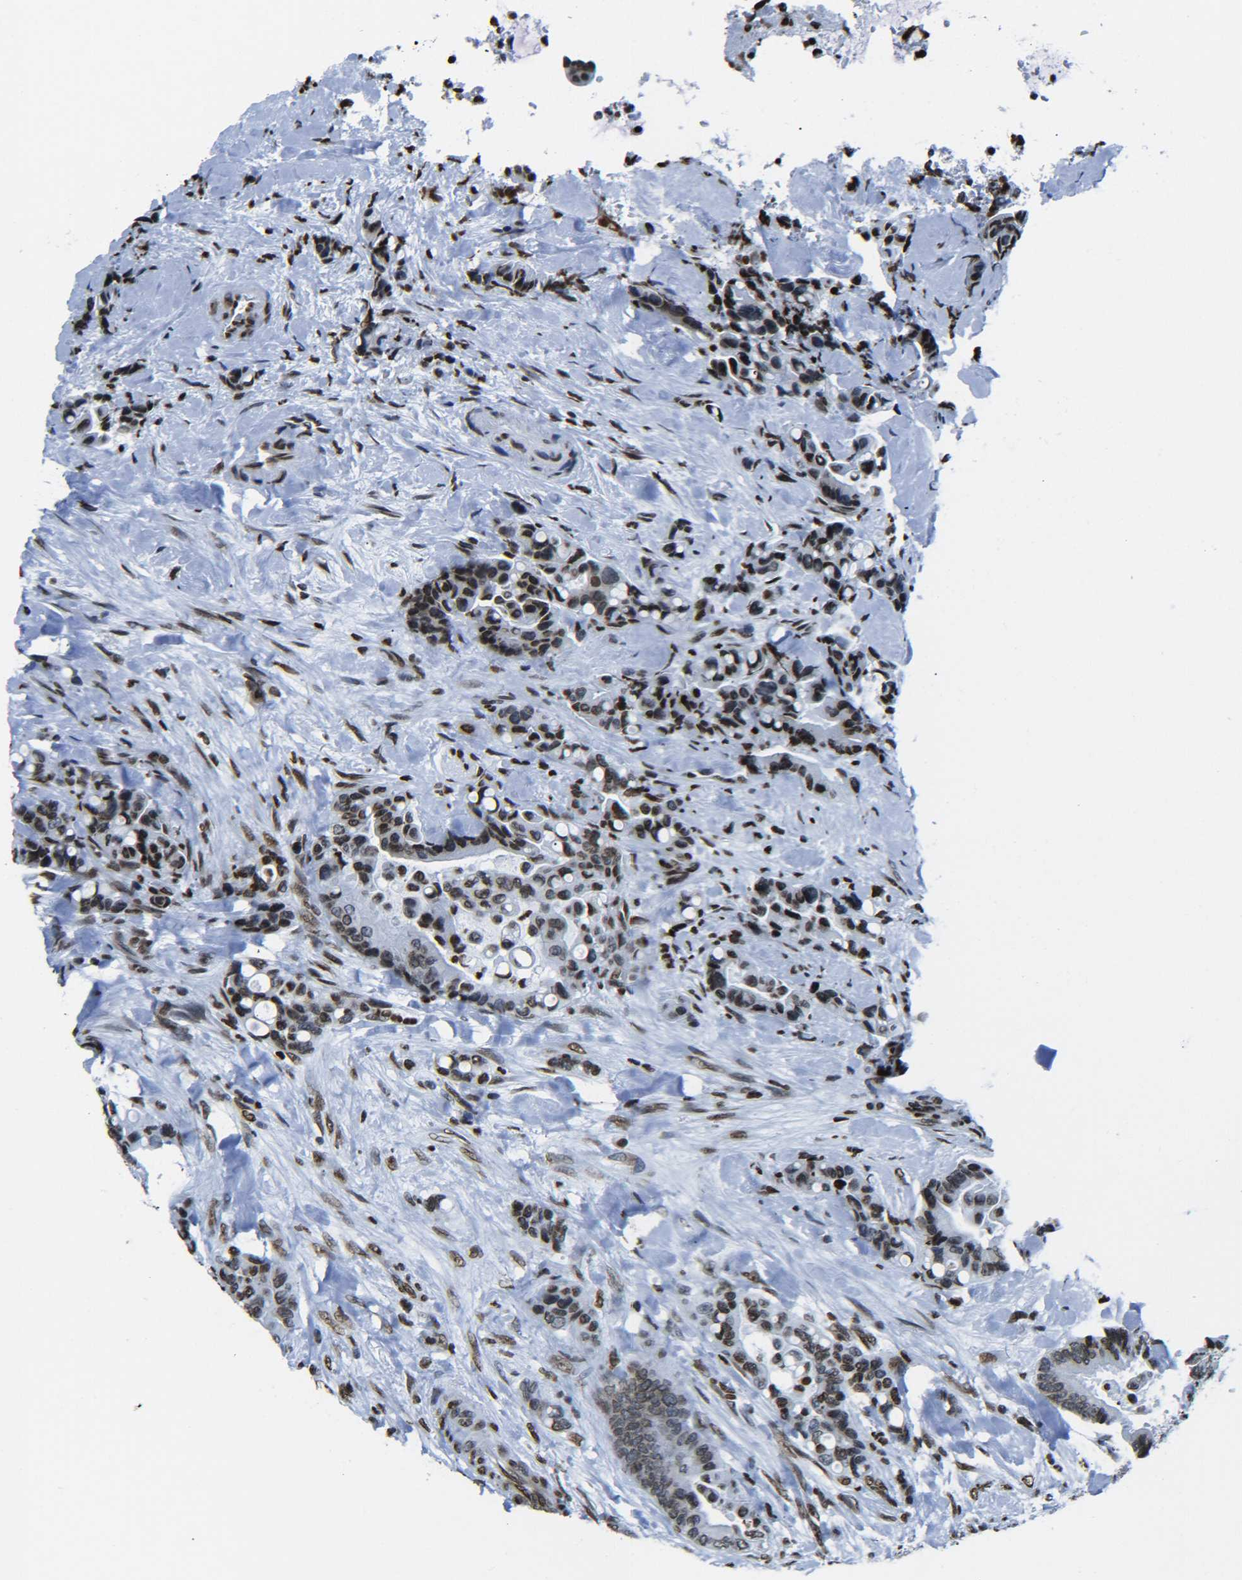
{"staining": {"intensity": "moderate", "quantity": ">75%", "location": "nuclear"}, "tissue": "colorectal cancer", "cell_type": "Tumor cells", "image_type": "cancer", "snomed": [{"axis": "morphology", "description": "Normal tissue, NOS"}, {"axis": "morphology", "description": "Adenocarcinoma, NOS"}, {"axis": "topography", "description": "Colon"}], "caption": "Tumor cells demonstrate moderate nuclear positivity in about >75% of cells in colorectal cancer (adenocarcinoma). (DAB (3,3'-diaminobenzidine) IHC, brown staining for protein, blue staining for nuclei).", "gene": "H2AX", "patient": {"sex": "male", "age": 82}}